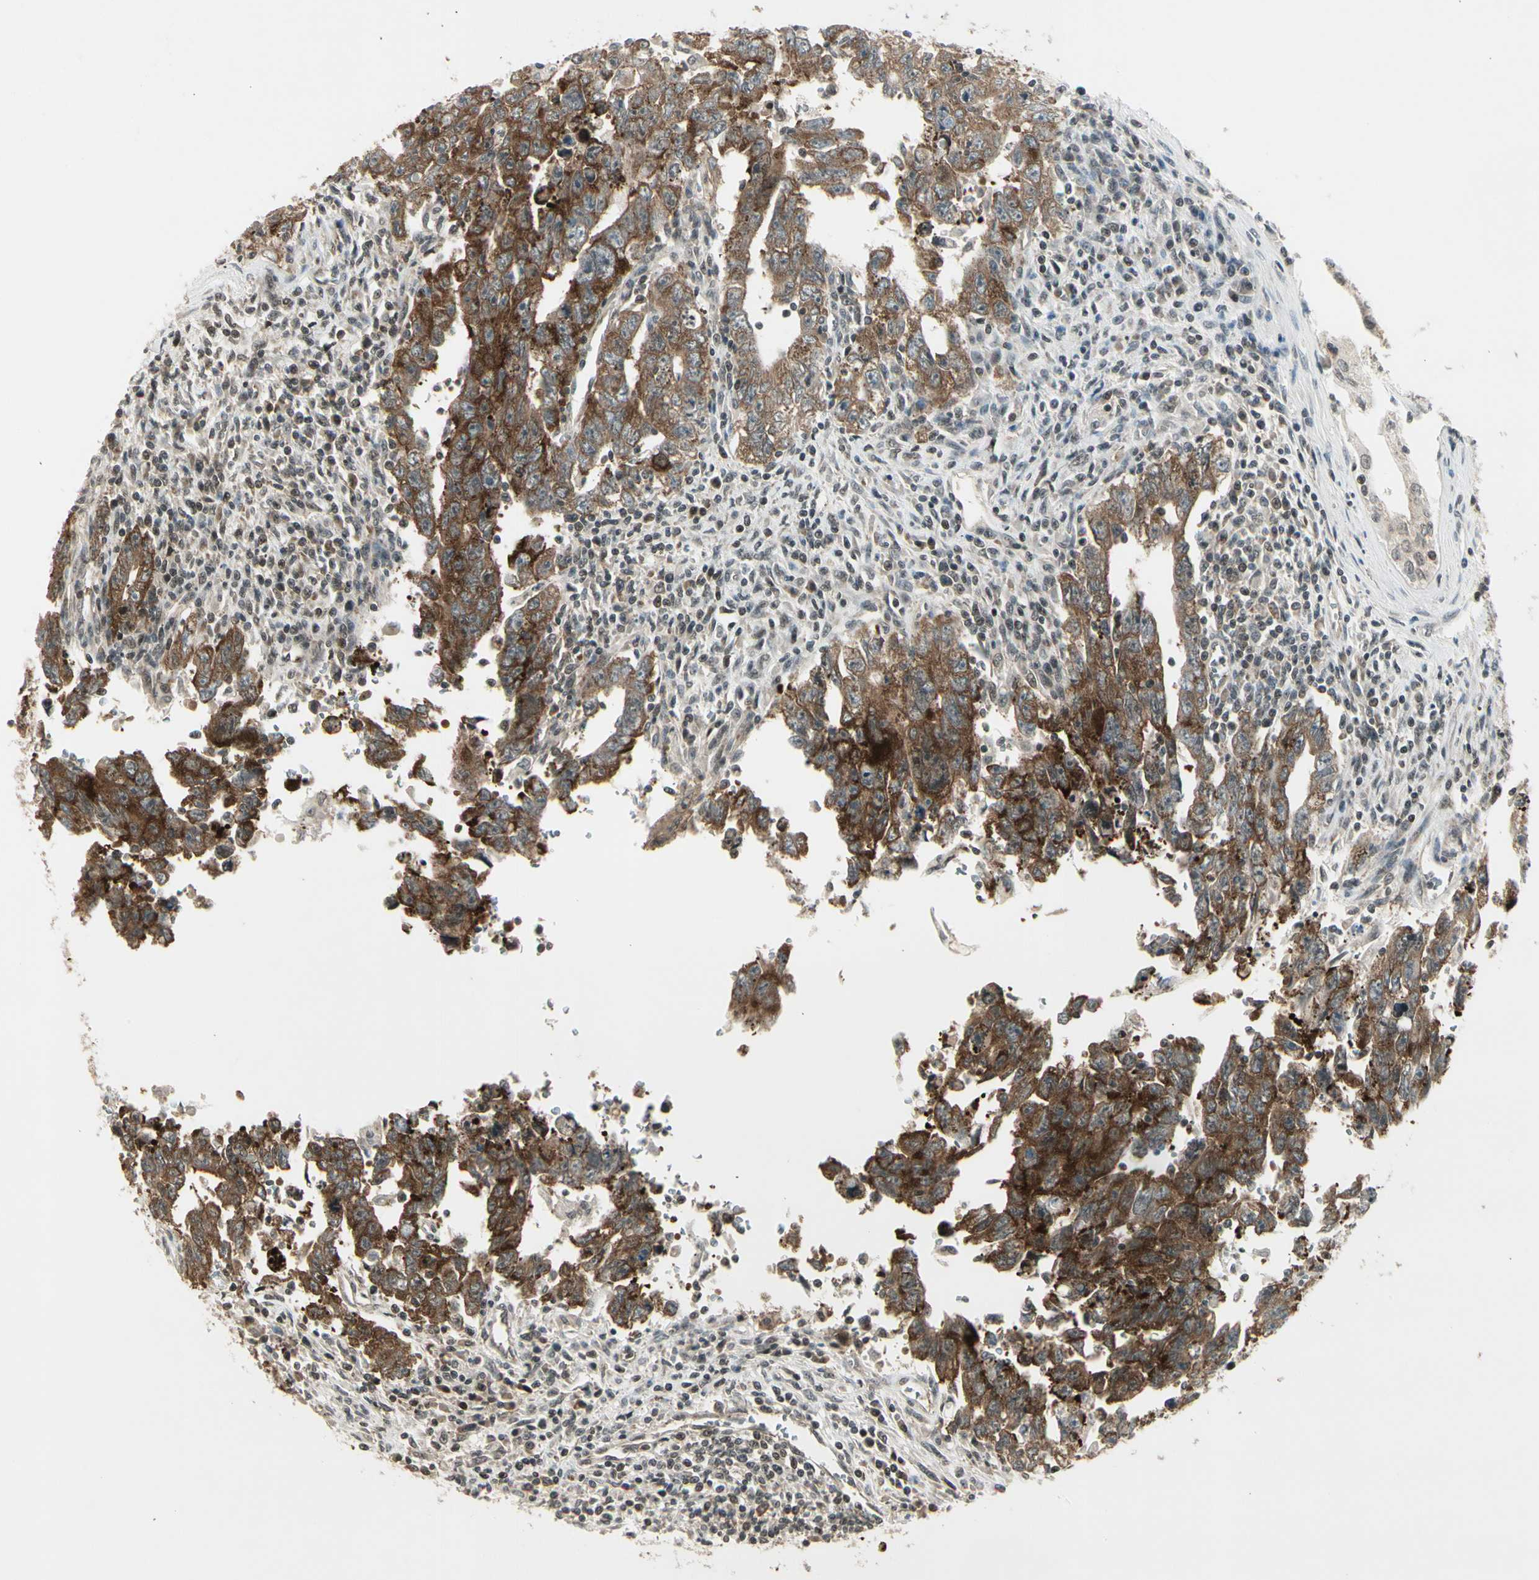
{"staining": {"intensity": "strong", "quantity": "25%-75%", "location": "cytoplasmic/membranous"}, "tissue": "testis cancer", "cell_type": "Tumor cells", "image_type": "cancer", "snomed": [{"axis": "morphology", "description": "Carcinoma, Embryonal, NOS"}, {"axis": "topography", "description": "Testis"}], "caption": "Testis cancer (embryonal carcinoma) tissue reveals strong cytoplasmic/membranous staining in approximately 25%-75% of tumor cells, visualized by immunohistochemistry.", "gene": "SMN2", "patient": {"sex": "male", "age": 28}}